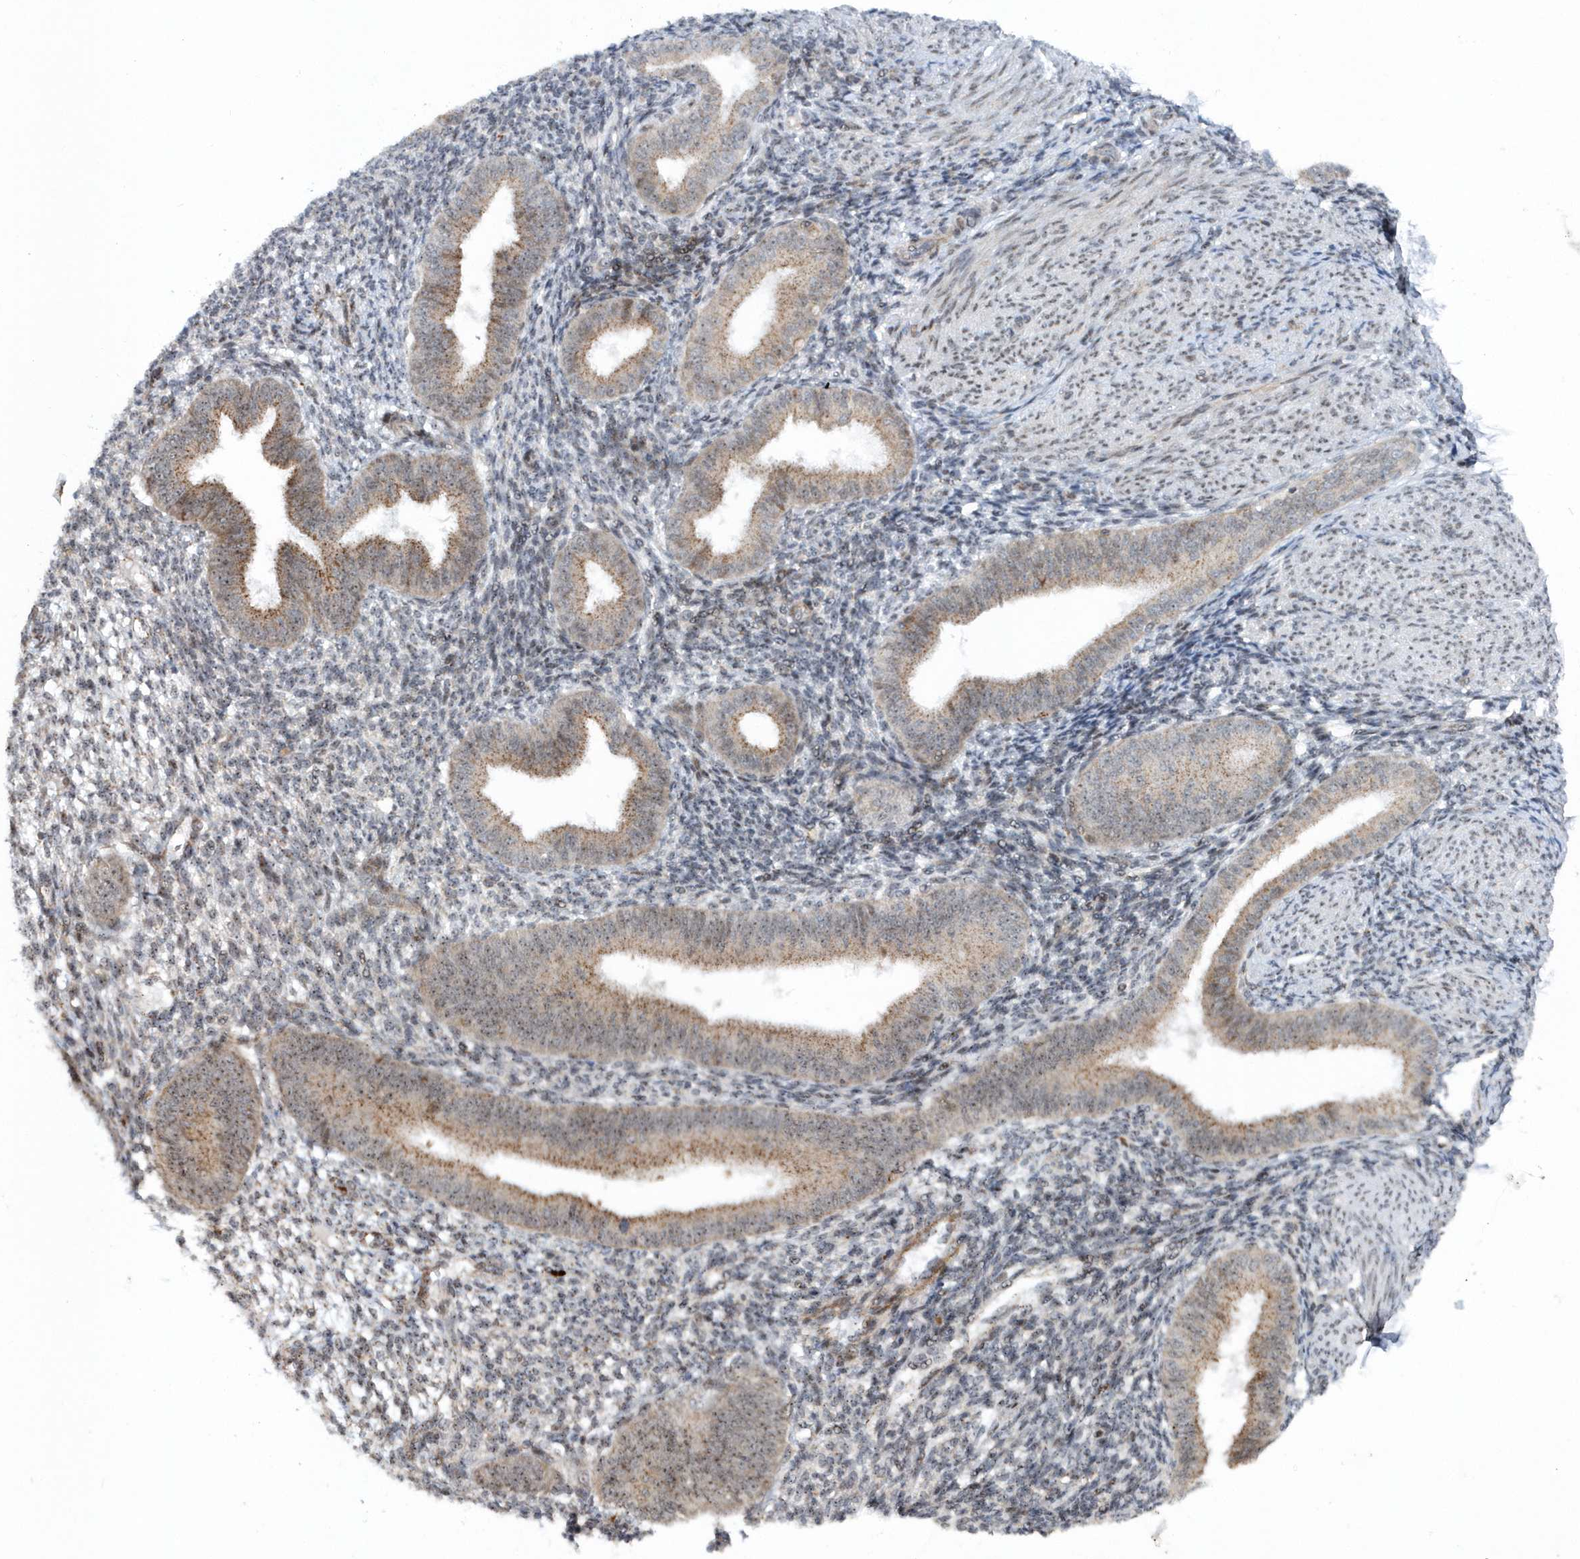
{"staining": {"intensity": "negative", "quantity": "none", "location": "none"}, "tissue": "endometrium", "cell_type": "Cells in endometrial stroma", "image_type": "normal", "snomed": [{"axis": "morphology", "description": "Normal tissue, NOS"}, {"axis": "topography", "description": "Uterus"}, {"axis": "topography", "description": "Endometrium"}], "caption": "Immunohistochemistry micrograph of normal human endometrium stained for a protein (brown), which reveals no expression in cells in endometrial stroma.", "gene": "SOWAHB", "patient": {"sex": "female", "age": 48}}